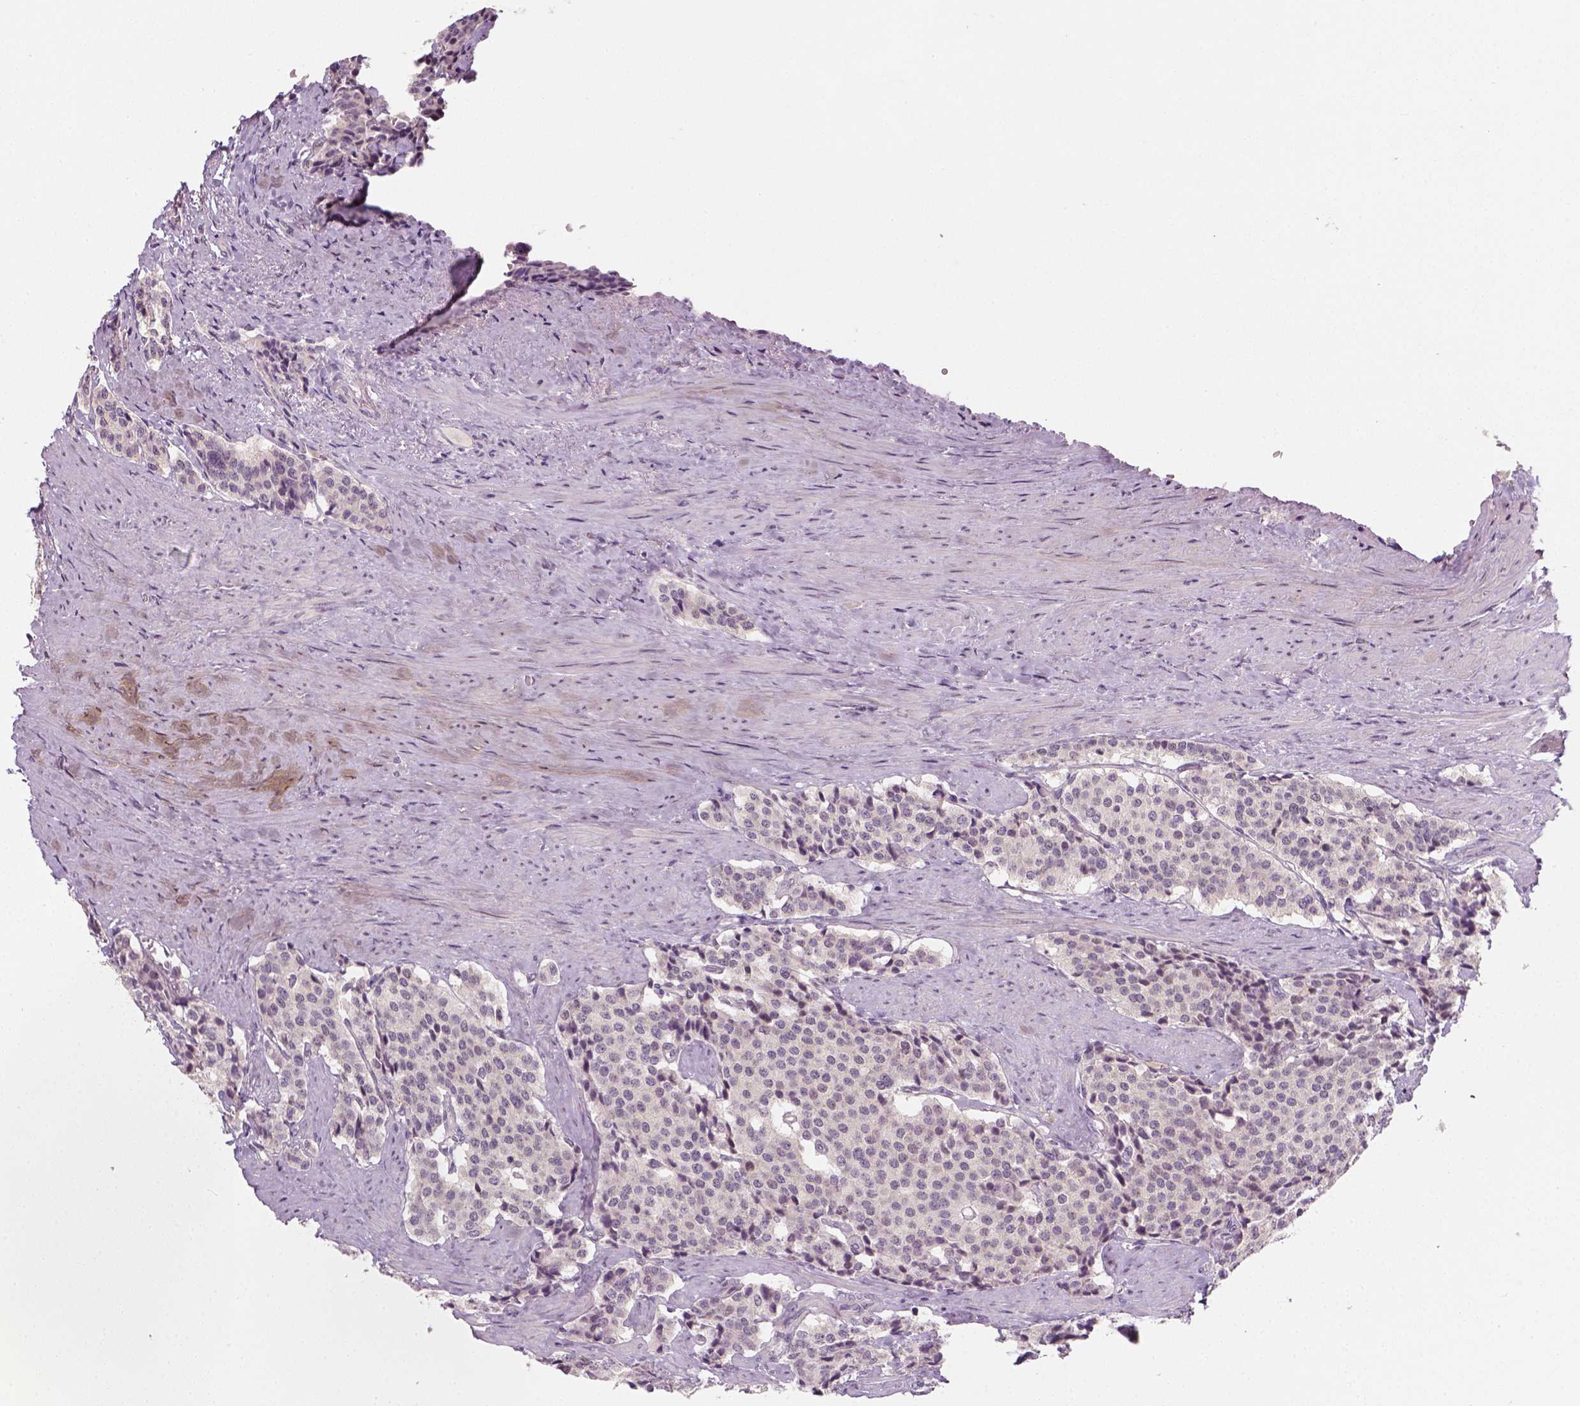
{"staining": {"intensity": "negative", "quantity": "none", "location": "none"}, "tissue": "carcinoid", "cell_type": "Tumor cells", "image_type": "cancer", "snomed": [{"axis": "morphology", "description": "Carcinoid, malignant, NOS"}, {"axis": "topography", "description": "Small intestine"}], "caption": "Image shows no significant protein expression in tumor cells of carcinoid.", "gene": "TP53", "patient": {"sex": "female", "age": 58}}